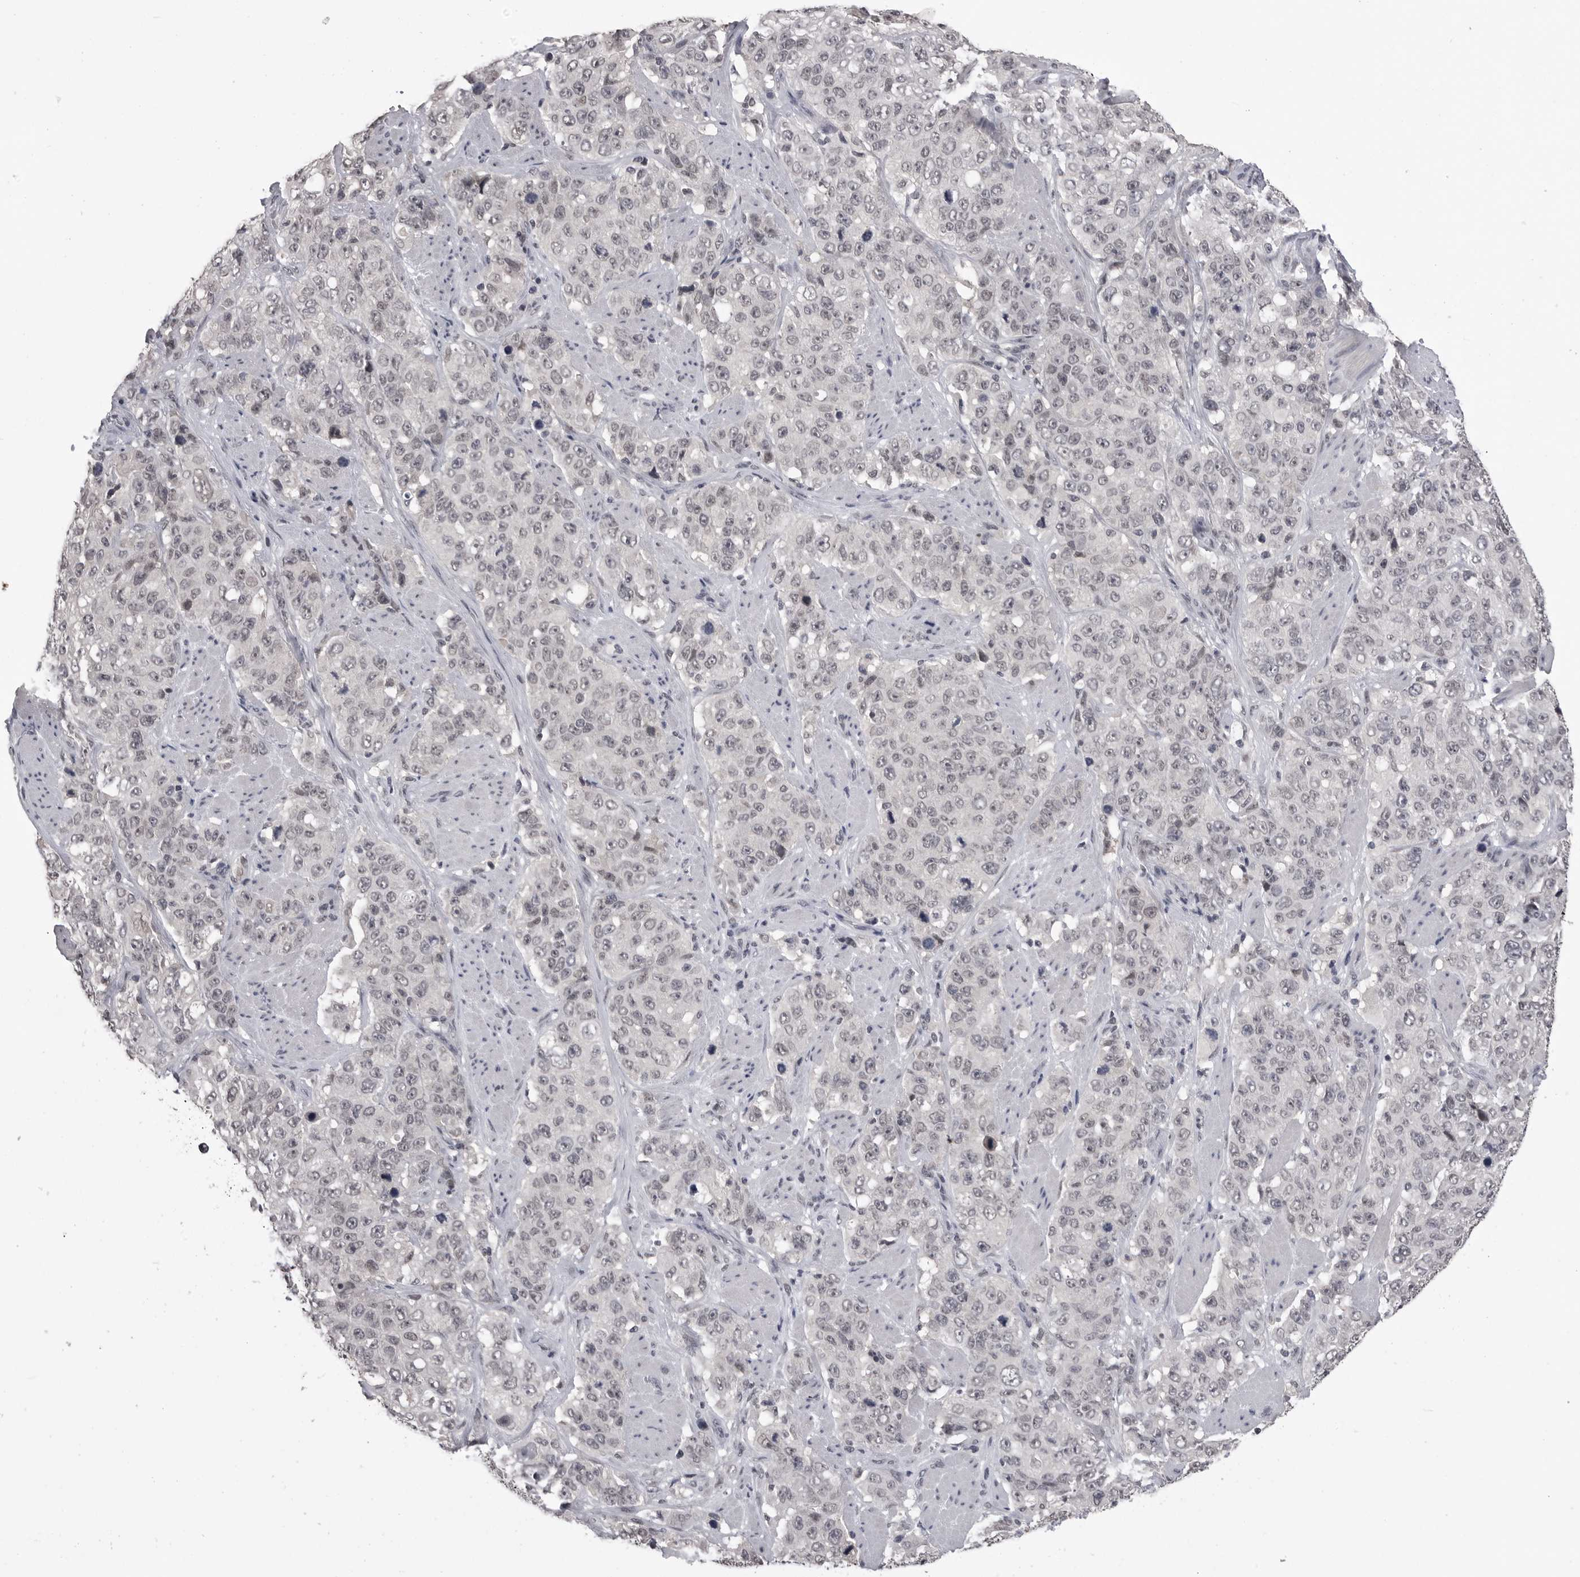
{"staining": {"intensity": "weak", "quantity": "<25%", "location": "nuclear"}, "tissue": "stomach cancer", "cell_type": "Tumor cells", "image_type": "cancer", "snomed": [{"axis": "morphology", "description": "Adenocarcinoma, NOS"}, {"axis": "topography", "description": "Stomach"}], "caption": "Micrograph shows no significant protein positivity in tumor cells of stomach cancer (adenocarcinoma). The staining was performed using DAB (3,3'-diaminobenzidine) to visualize the protein expression in brown, while the nuclei were stained in blue with hematoxylin (Magnification: 20x).", "gene": "DLG2", "patient": {"sex": "male", "age": 48}}